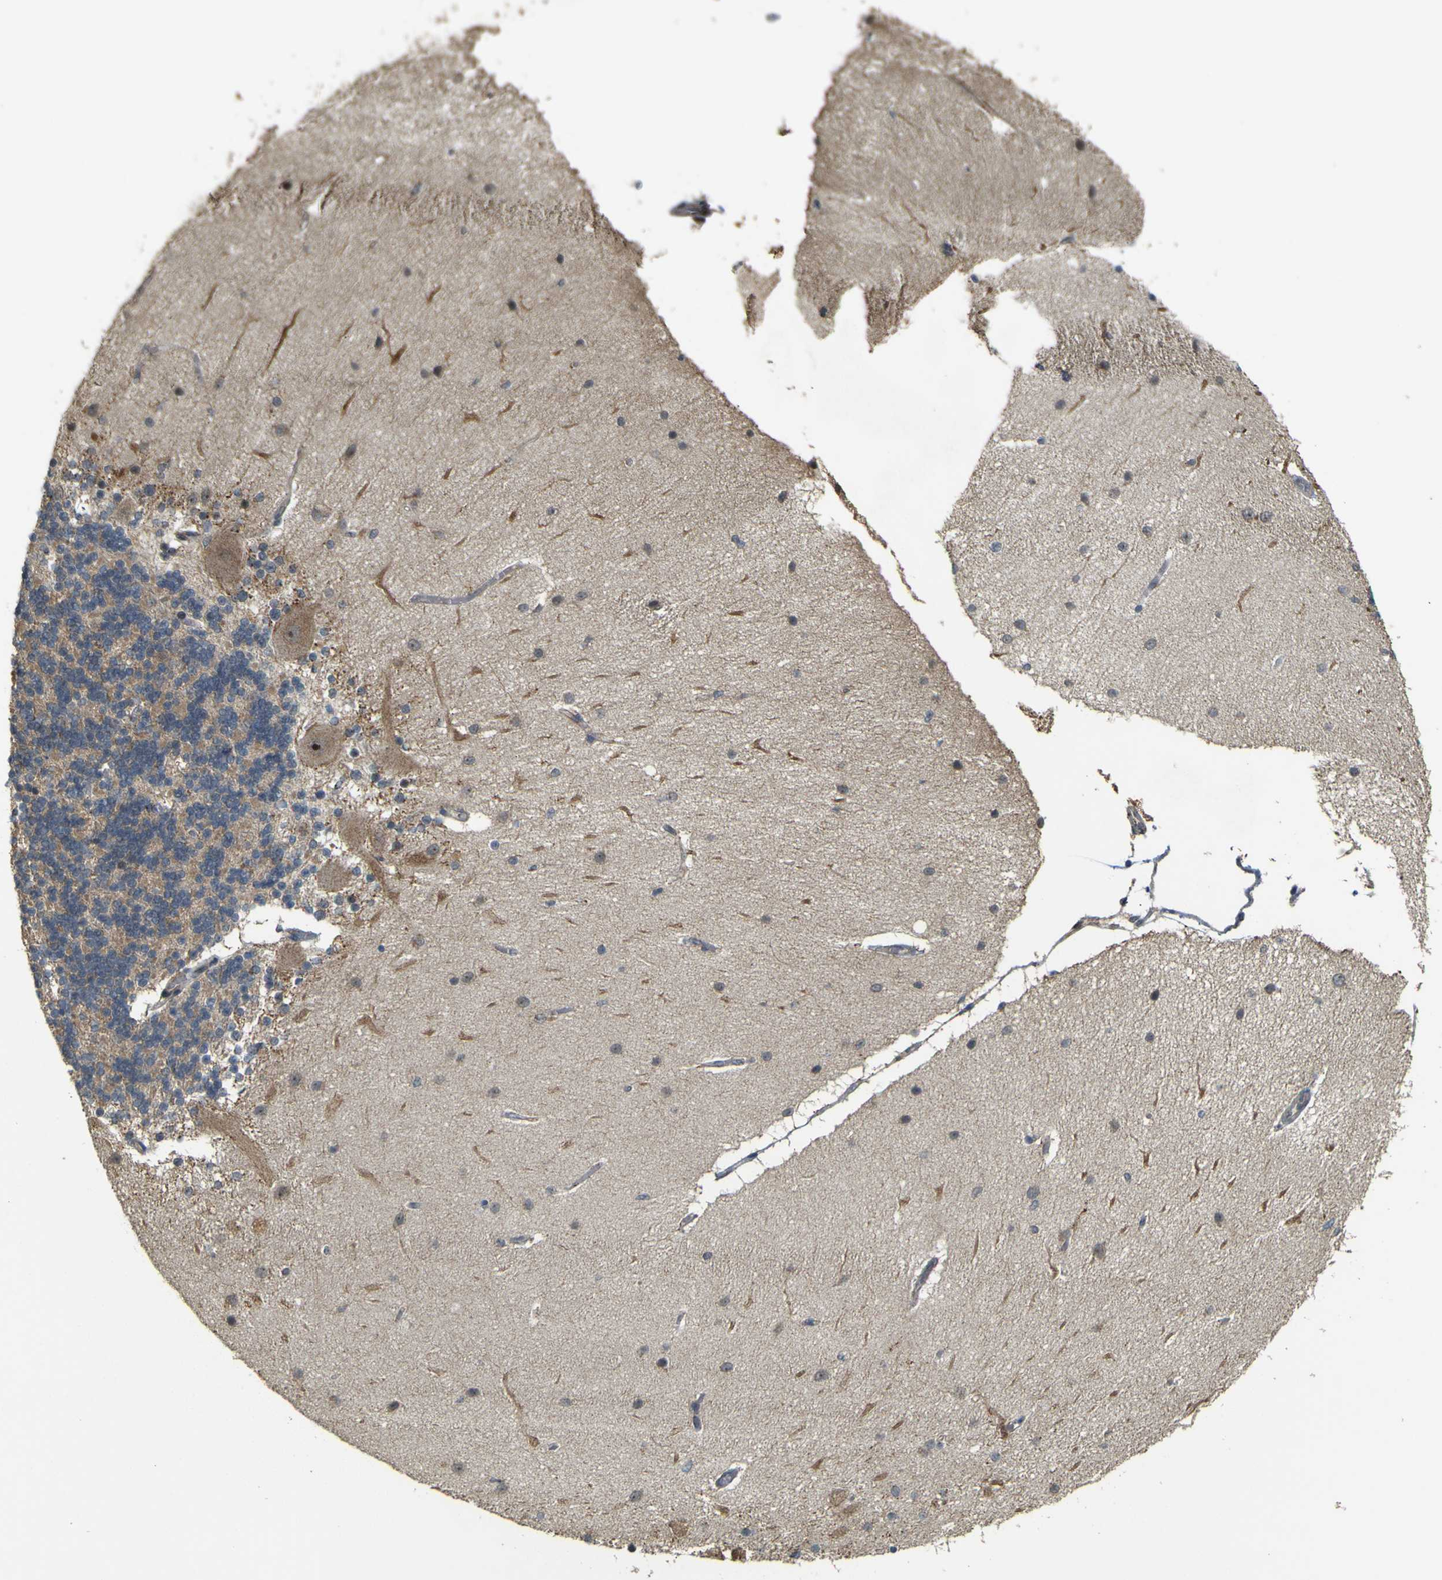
{"staining": {"intensity": "moderate", "quantity": ">75%", "location": "cytoplasmic/membranous"}, "tissue": "cerebellum", "cell_type": "Cells in granular layer", "image_type": "normal", "snomed": [{"axis": "morphology", "description": "Normal tissue, NOS"}, {"axis": "topography", "description": "Cerebellum"}], "caption": "This histopathology image shows IHC staining of normal human cerebellum, with medium moderate cytoplasmic/membranous staining in approximately >75% of cells in granular layer.", "gene": "ACBD5", "patient": {"sex": "female", "age": 54}}